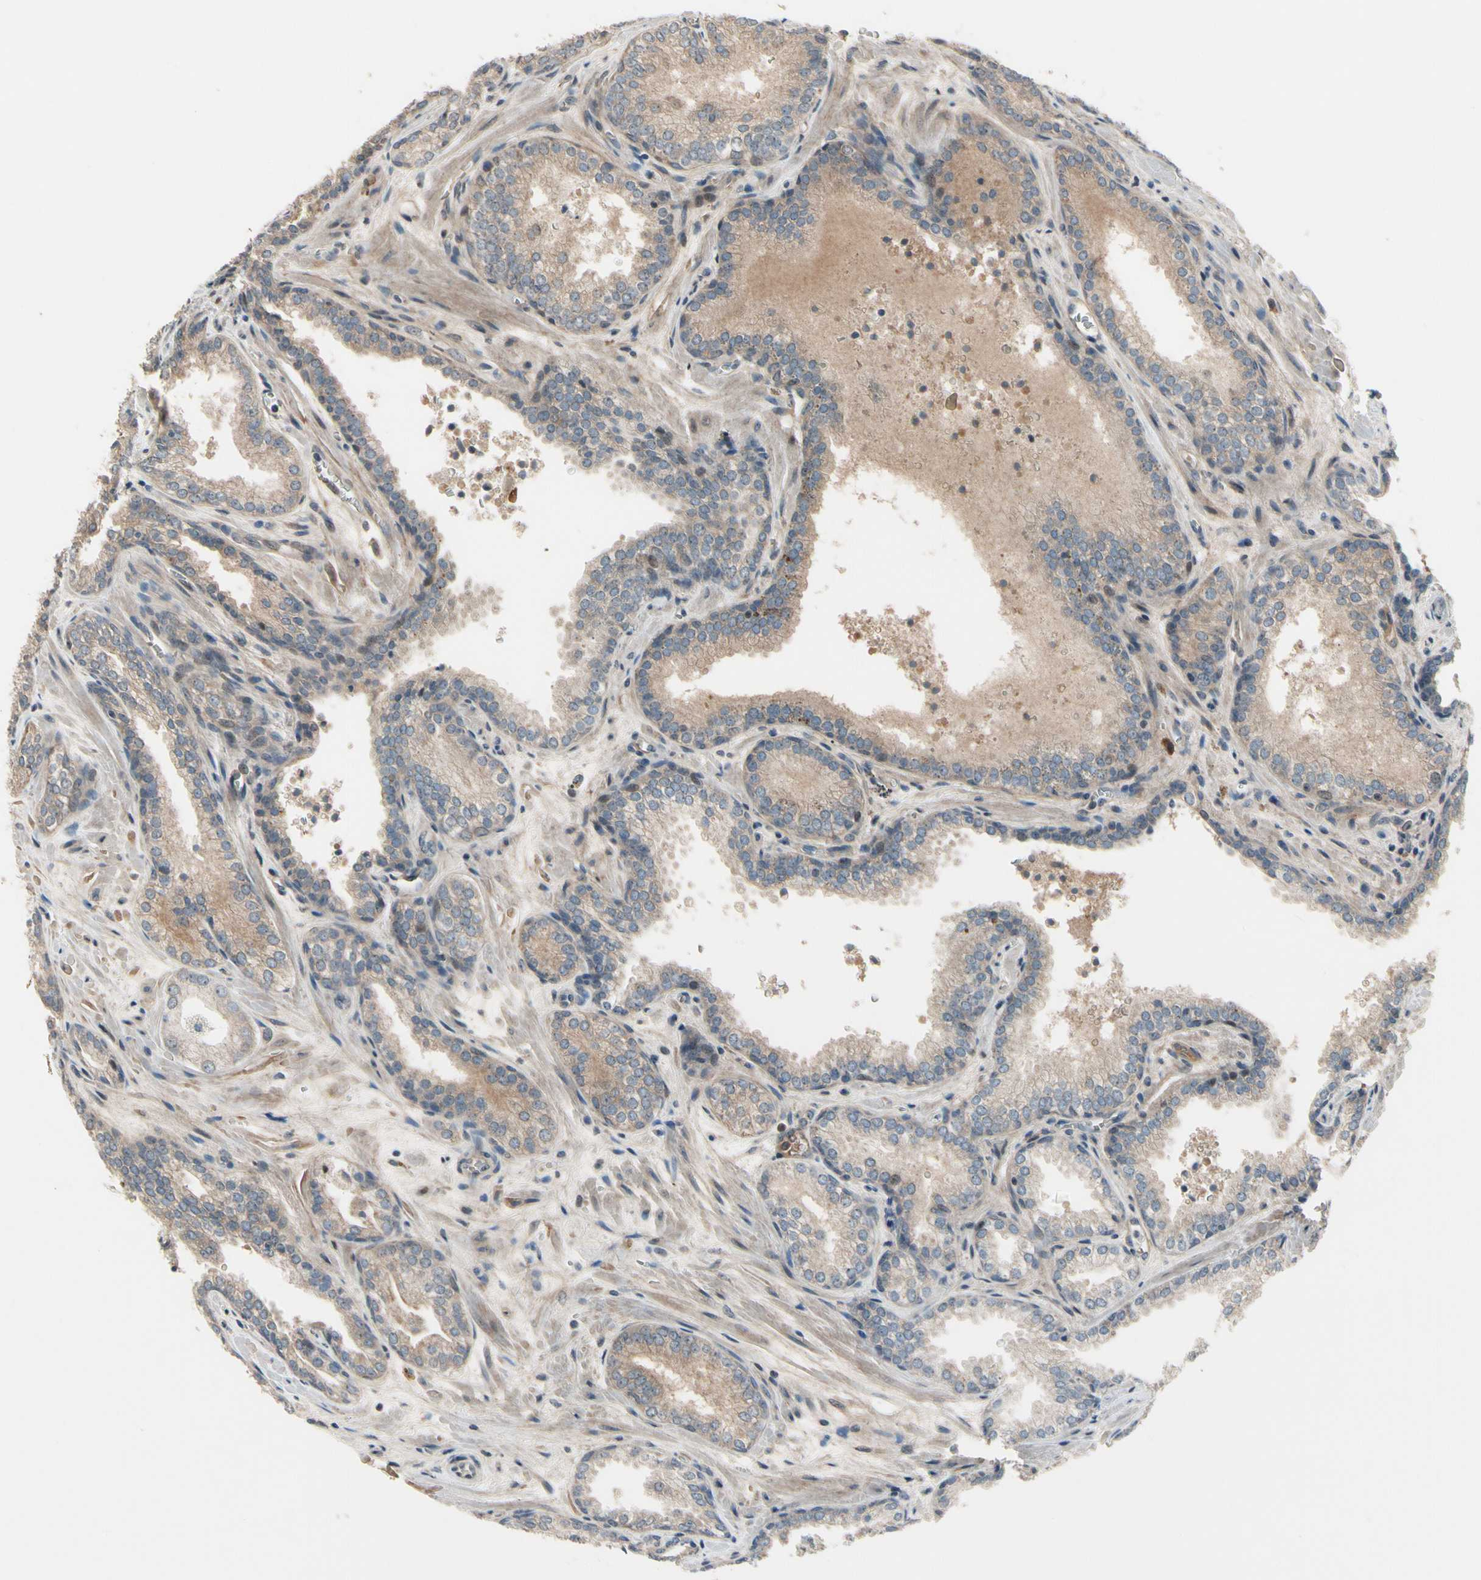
{"staining": {"intensity": "weak", "quantity": ">75%", "location": "cytoplasmic/membranous"}, "tissue": "prostate cancer", "cell_type": "Tumor cells", "image_type": "cancer", "snomed": [{"axis": "morphology", "description": "Adenocarcinoma, Low grade"}, {"axis": "topography", "description": "Prostate"}], "caption": "This histopathology image reveals prostate cancer (adenocarcinoma (low-grade)) stained with IHC to label a protein in brown. The cytoplasmic/membranous of tumor cells show weak positivity for the protein. Nuclei are counter-stained blue.", "gene": "SNX29", "patient": {"sex": "male", "age": 60}}